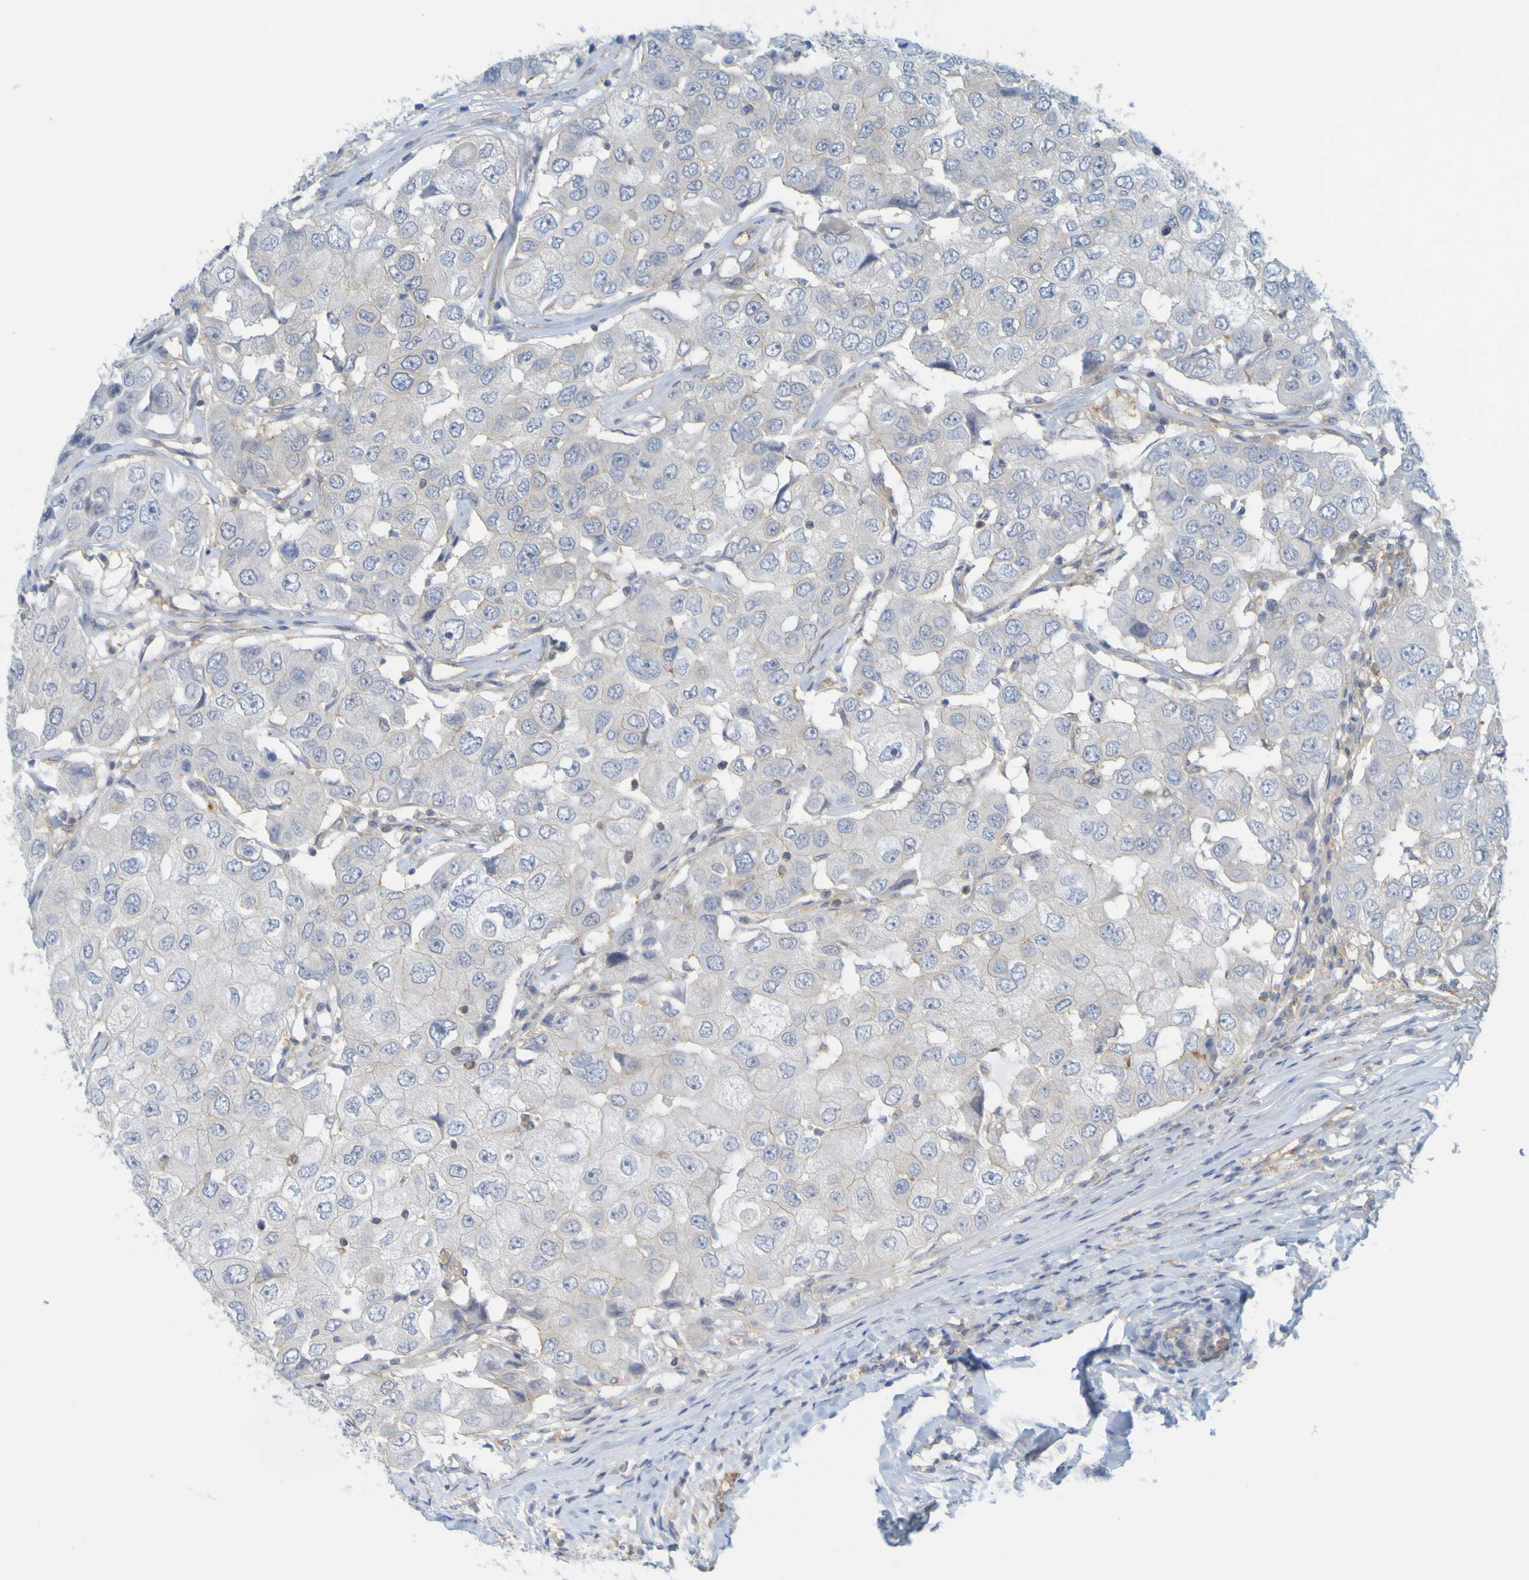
{"staining": {"intensity": "negative", "quantity": "none", "location": "none"}, "tissue": "breast cancer", "cell_type": "Tumor cells", "image_type": "cancer", "snomed": [{"axis": "morphology", "description": "Duct carcinoma"}, {"axis": "topography", "description": "Breast"}], "caption": "DAB (3,3'-diaminobenzidine) immunohistochemical staining of human invasive ductal carcinoma (breast) shows no significant staining in tumor cells.", "gene": "APPL1", "patient": {"sex": "female", "age": 27}}